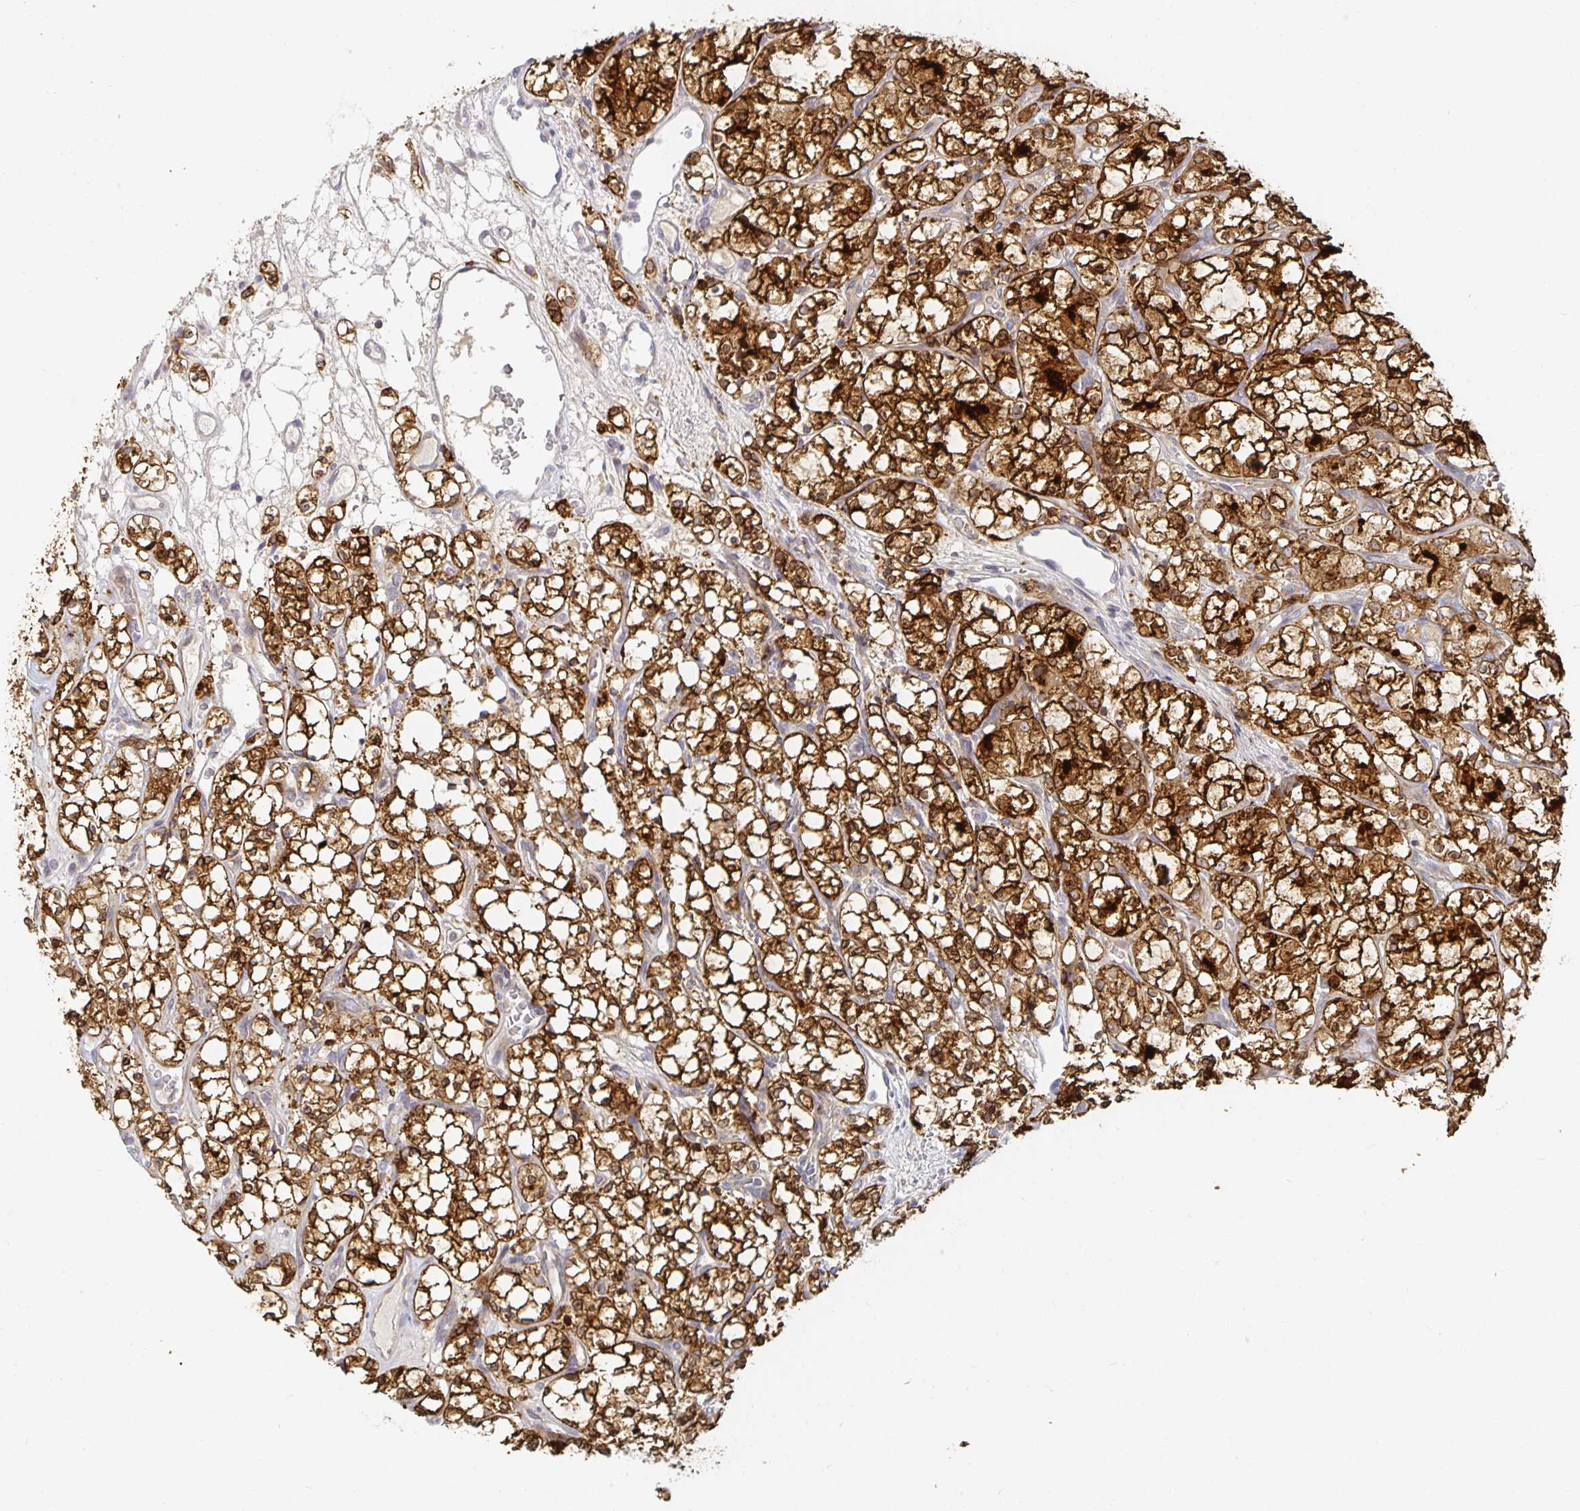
{"staining": {"intensity": "strong", "quantity": ">75%", "location": "cytoplasmic/membranous"}, "tissue": "renal cancer", "cell_type": "Tumor cells", "image_type": "cancer", "snomed": [{"axis": "morphology", "description": "Adenocarcinoma, NOS"}, {"axis": "topography", "description": "Kidney"}], "caption": "Approximately >75% of tumor cells in renal cancer (adenocarcinoma) display strong cytoplasmic/membranous protein staining as visualized by brown immunohistochemical staining.", "gene": "NOMO1", "patient": {"sex": "female", "age": 69}}